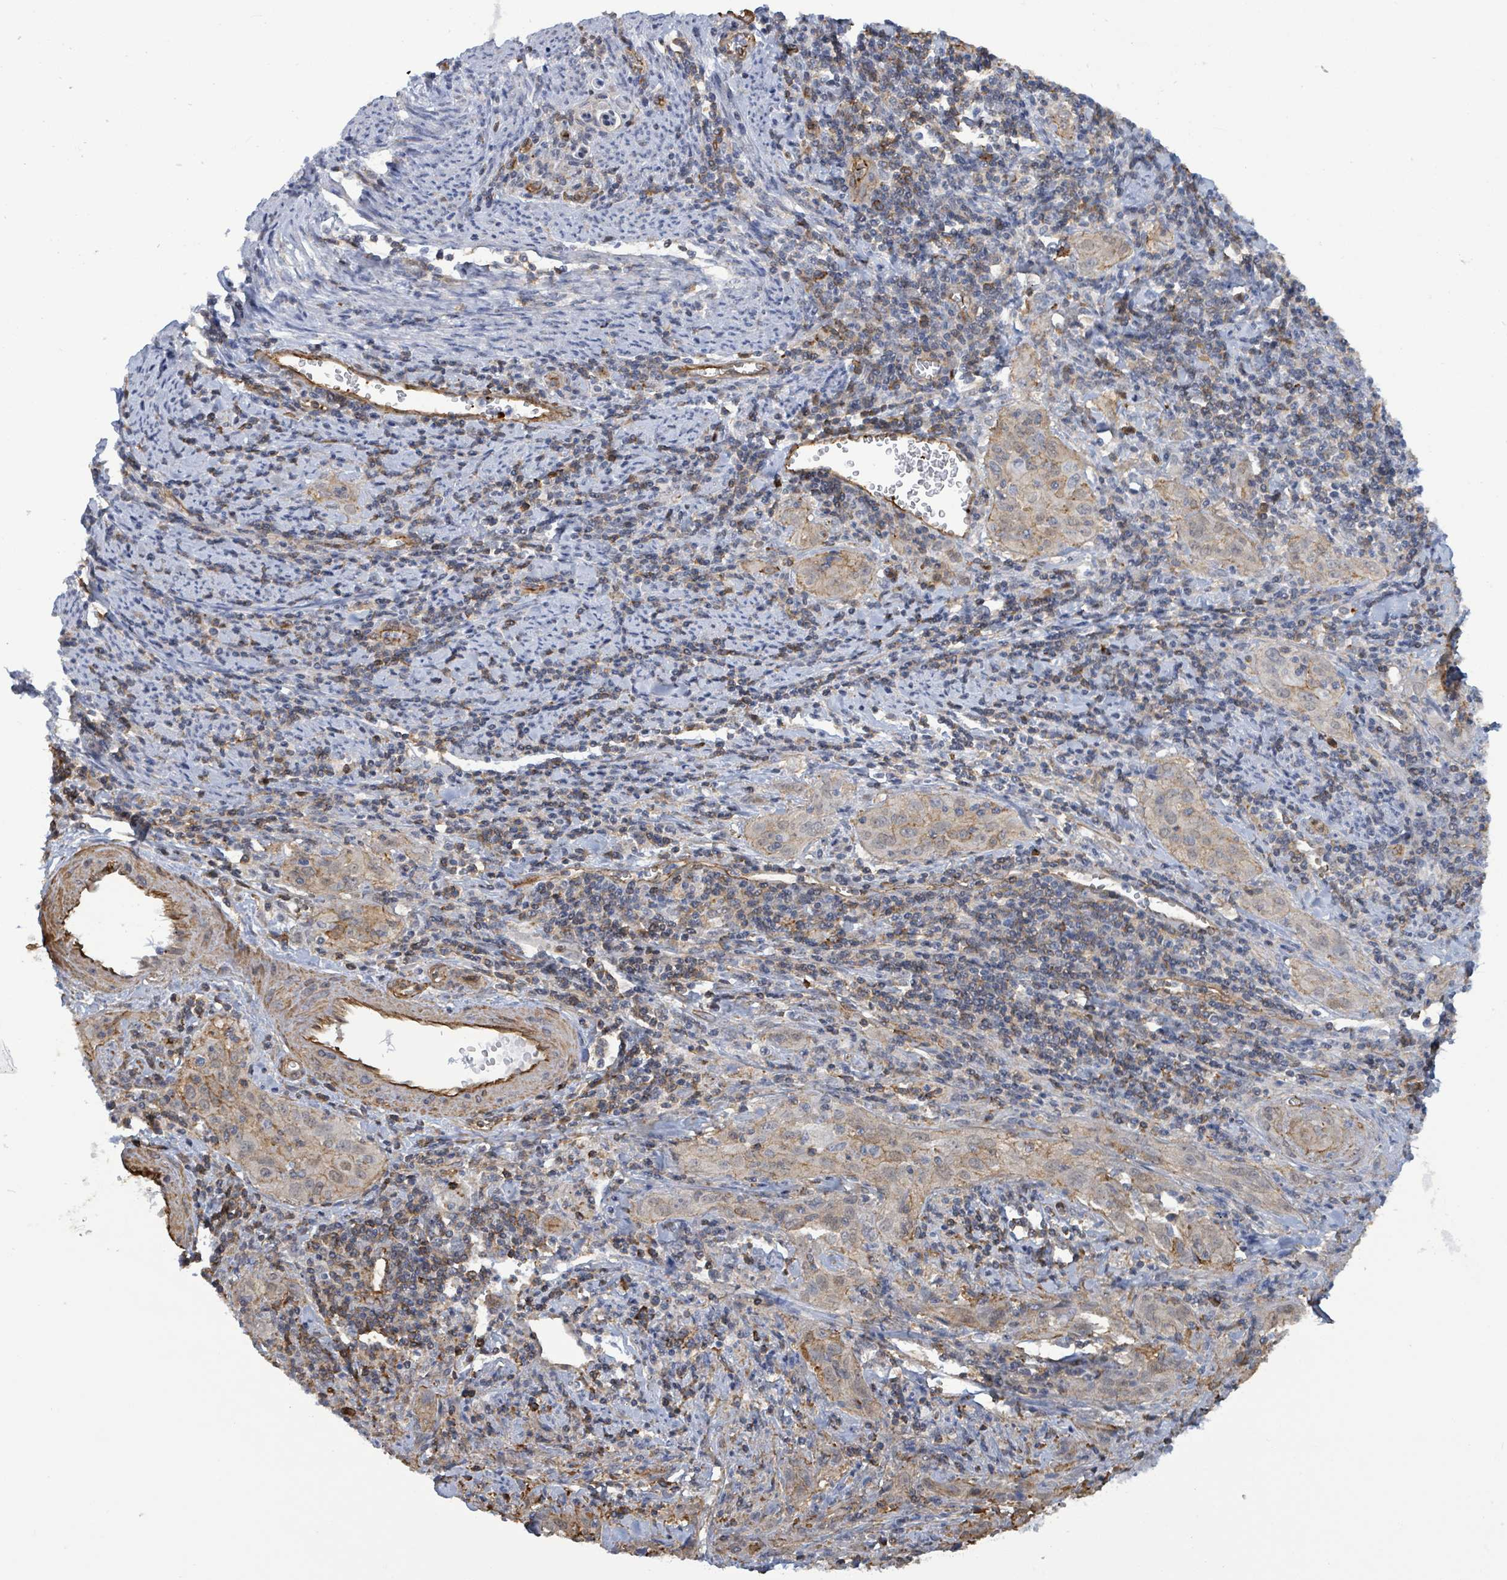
{"staining": {"intensity": "weak", "quantity": "25%-75%", "location": "cytoplasmic/membranous"}, "tissue": "cervical cancer", "cell_type": "Tumor cells", "image_type": "cancer", "snomed": [{"axis": "morphology", "description": "Squamous cell carcinoma, NOS"}, {"axis": "topography", "description": "Cervix"}], "caption": "IHC micrograph of cervical squamous cell carcinoma stained for a protein (brown), which shows low levels of weak cytoplasmic/membranous positivity in about 25%-75% of tumor cells.", "gene": "PRKRIP1", "patient": {"sex": "female", "age": 57}}